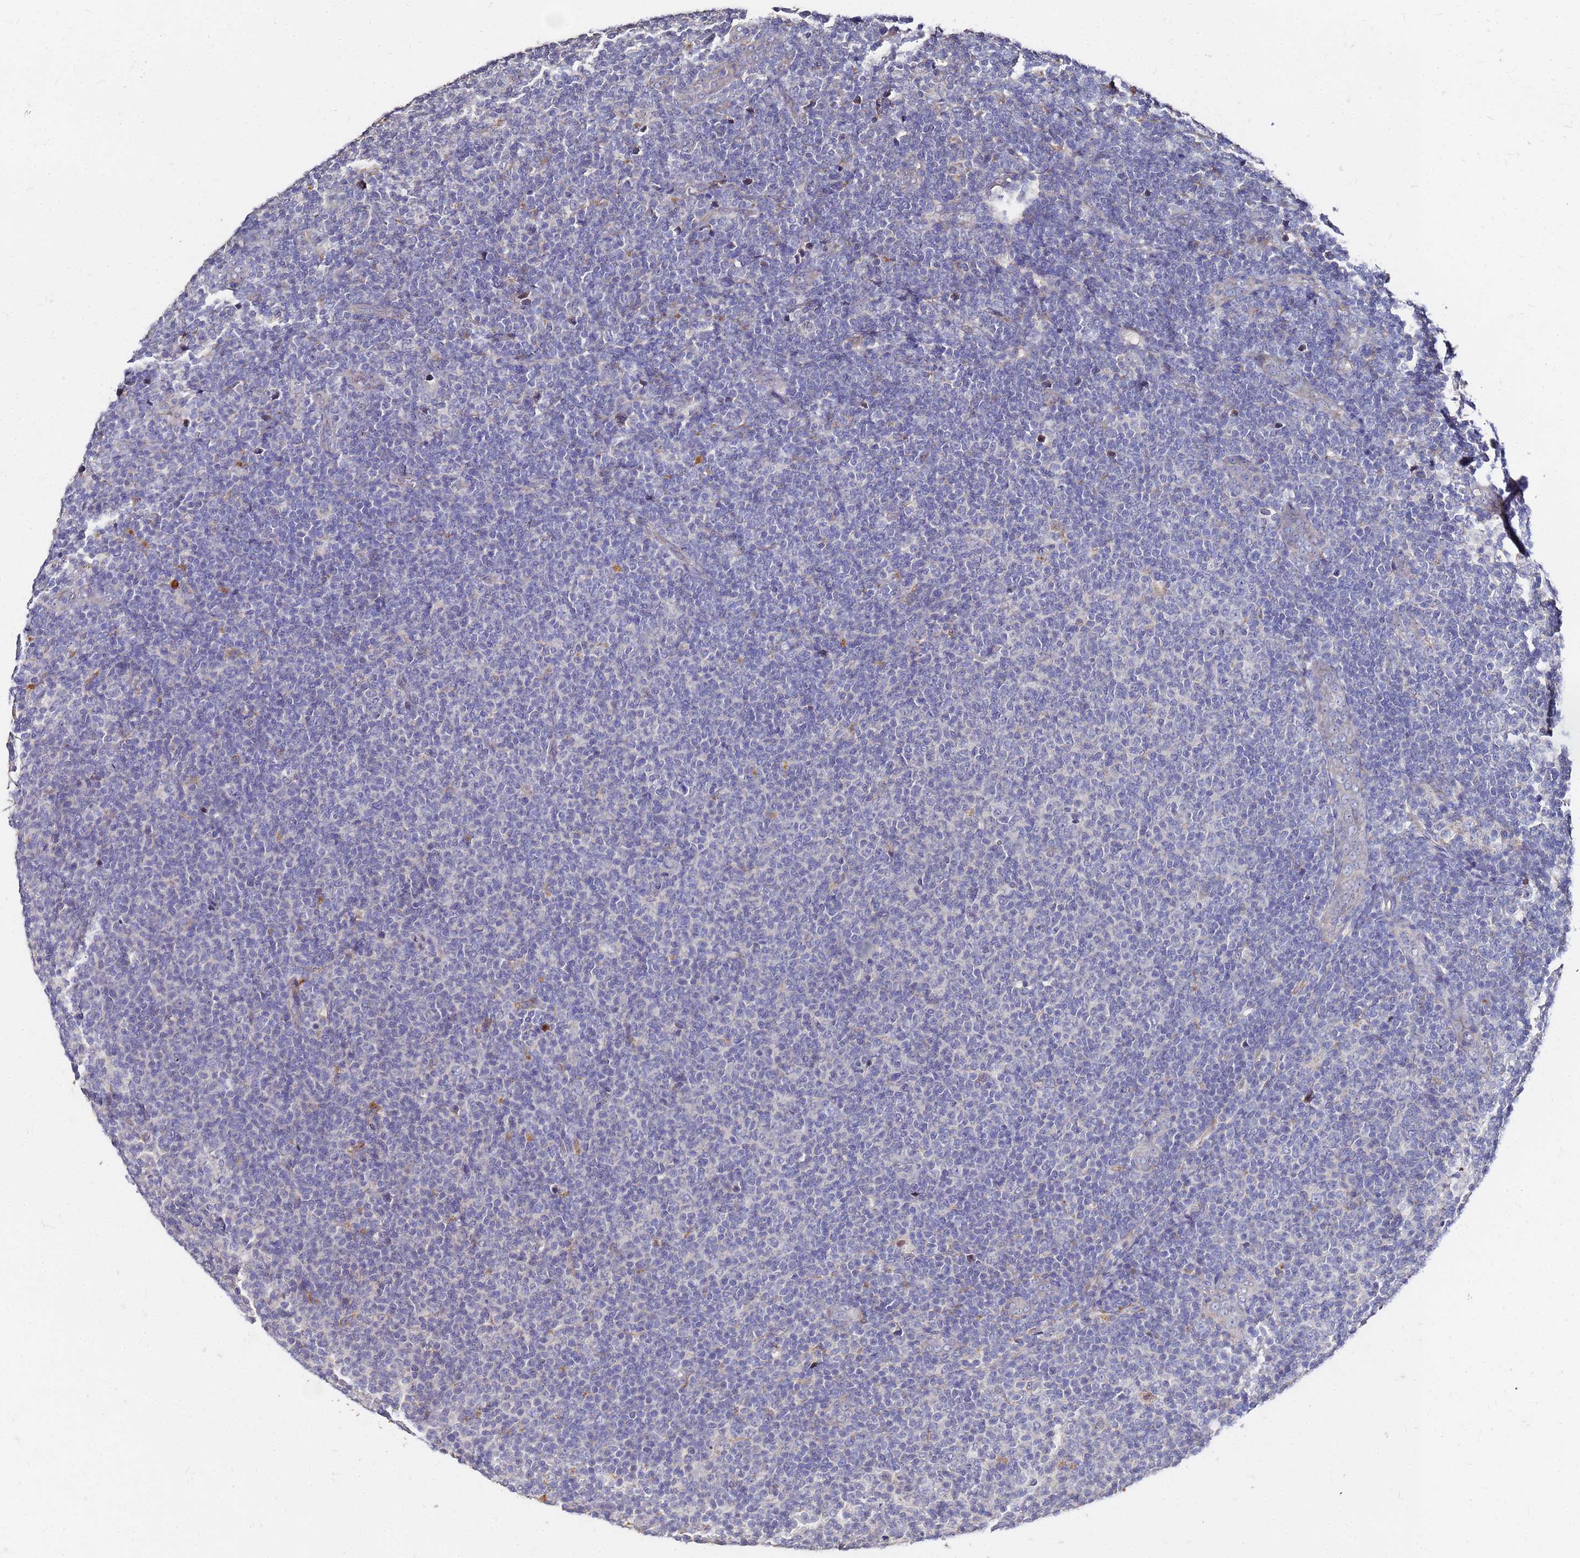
{"staining": {"intensity": "negative", "quantity": "none", "location": "none"}, "tissue": "lymphoma", "cell_type": "Tumor cells", "image_type": "cancer", "snomed": [{"axis": "morphology", "description": "Malignant lymphoma, non-Hodgkin's type, Low grade"}, {"axis": "topography", "description": "Lymph node"}], "caption": "Immunohistochemical staining of human lymphoma demonstrates no significant positivity in tumor cells. The staining was performed using DAB to visualize the protein expression in brown, while the nuclei were stained in blue with hematoxylin (Magnification: 20x).", "gene": "TCP10L", "patient": {"sex": "male", "age": 66}}